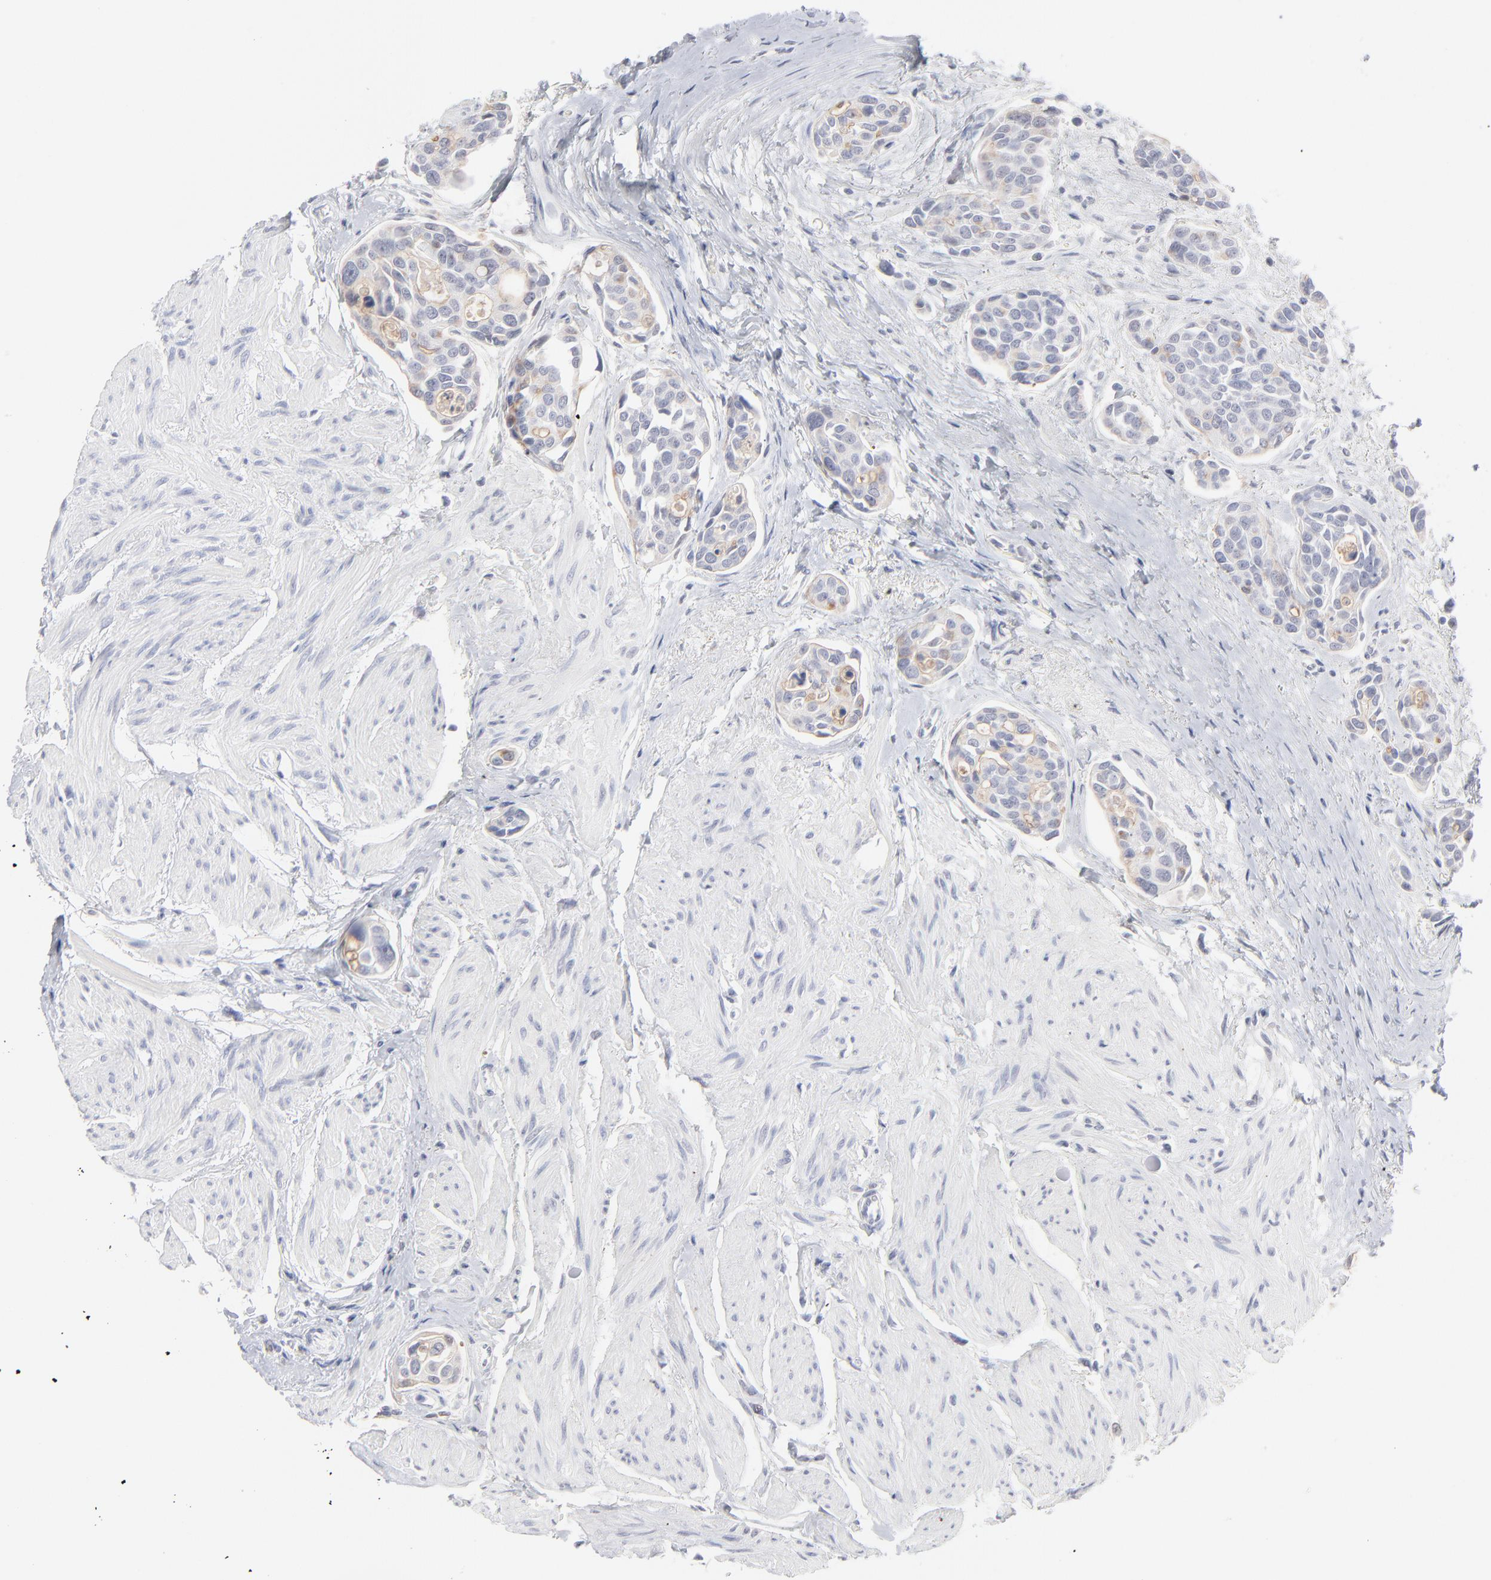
{"staining": {"intensity": "moderate", "quantity": "<25%", "location": "cytoplasmic/membranous"}, "tissue": "urothelial cancer", "cell_type": "Tumor cells", "image_type": "cancer", "snomed": [{"axis": "morphology", "description": "Urothelial carcinoma, High grade"}, {"axis": "topography", "description": "Urinary bladder"}], "caption": "A photomicrograph of human urothelial cancer stained for a protein exhibits moderate cytoplasmic/membranous brown staining in tumor cells.", "gene": "RBM3", "patient": {"sex": "male", "age": 78}}